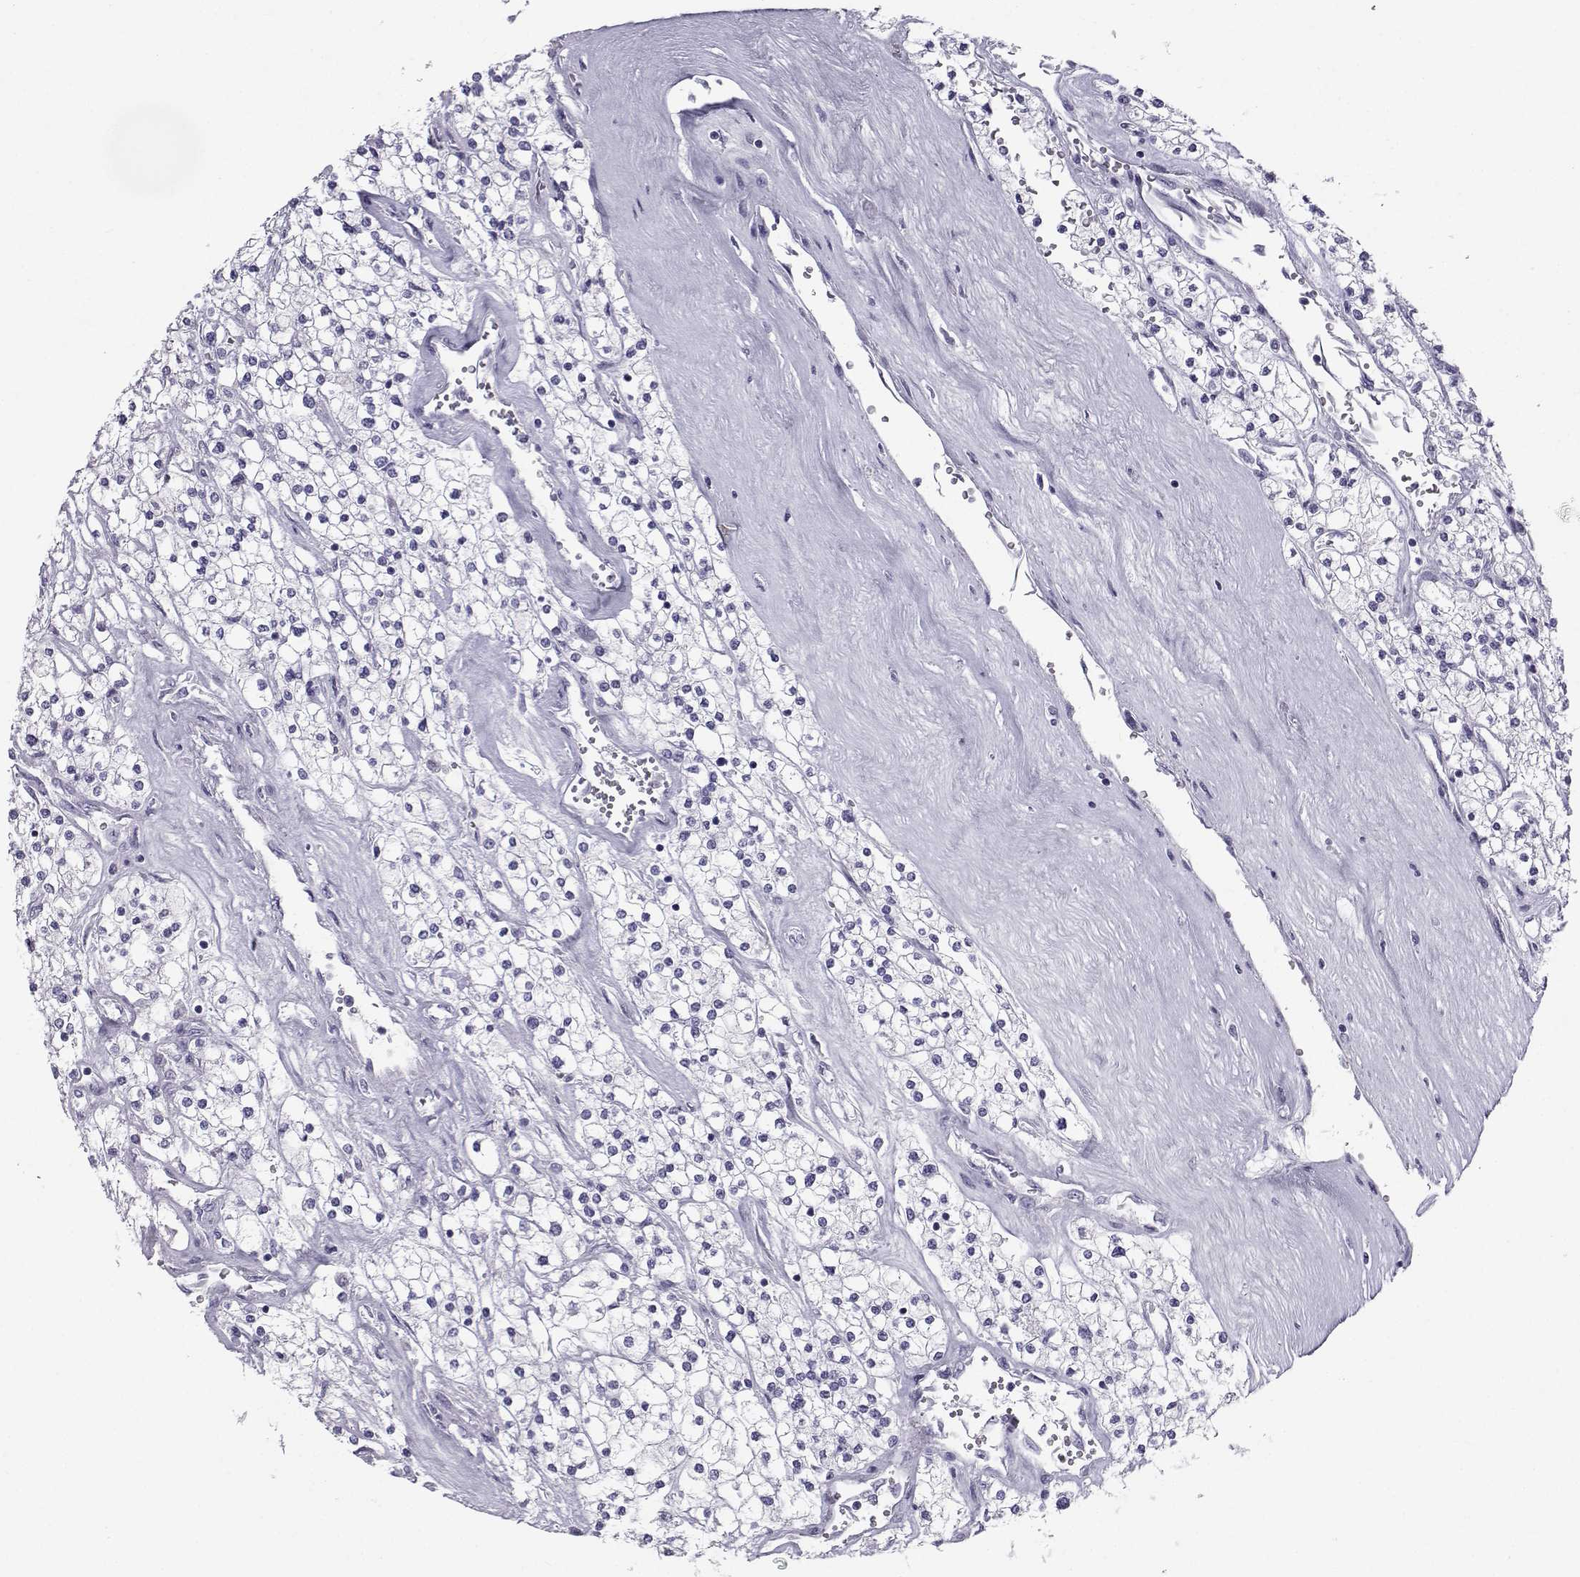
{"staining": {"intensity": "negative", "quantity": "none", "location": "none"}, "tissue": "renal cancer", "cell_type": "Tumor cells", "image_type": "cancer", "snomed": [{"axis": "morphology", "description": "Adenocarcinoma, NOS"}, {"axis": "topography", "description": "Kidney"}], "caption": "Tumor cells are negative for brown protein staining in renal adenocarcinoma.", "gene": "PCSK1N", "patient": {"sex": "male", "age": 80}}